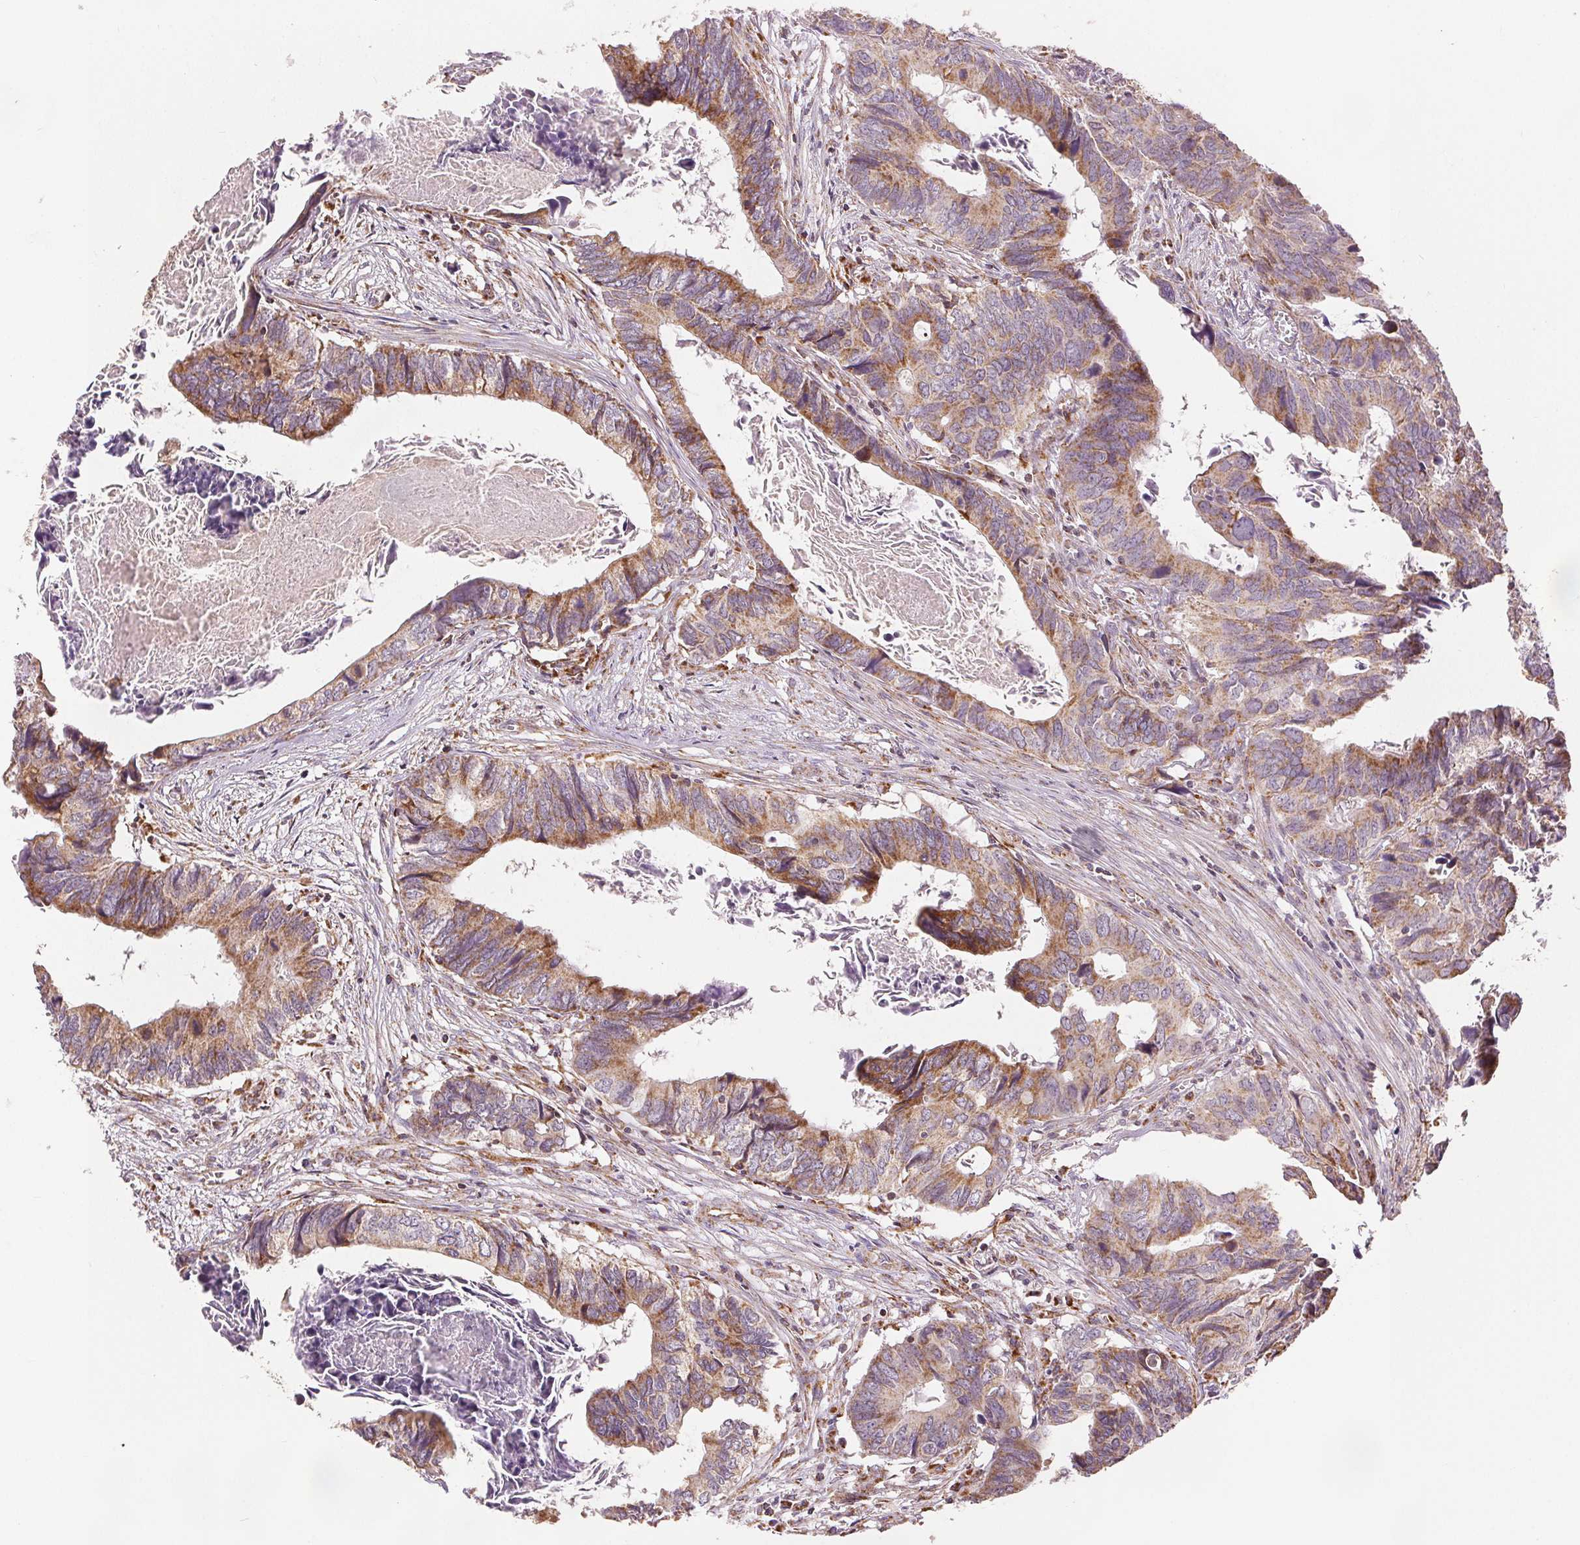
{"staining": {"intensity": "moderate", "quantity": ">75%", "location": "cytoplasmic/membranous"}, "tissue": "colorectal cancer", "cell_type": "Tumor cells", "image_type": "cancer", "snomed": [{"axis": "morphology", "description": "Adenocarcinoma, NOS"}, {"axis": "topography", "description": "Colon"}], "caption": "Immunohistochemistry (IHC) micrograph of colorectal cancer (adenocarcinoma) stained for a protein (brown), which reveals medium levels of moderate cytoplasmic/membranous expression in about >75% of tumor cells.", "gene": "SDHB", "patient": {"sex": "female", "age": 82}}